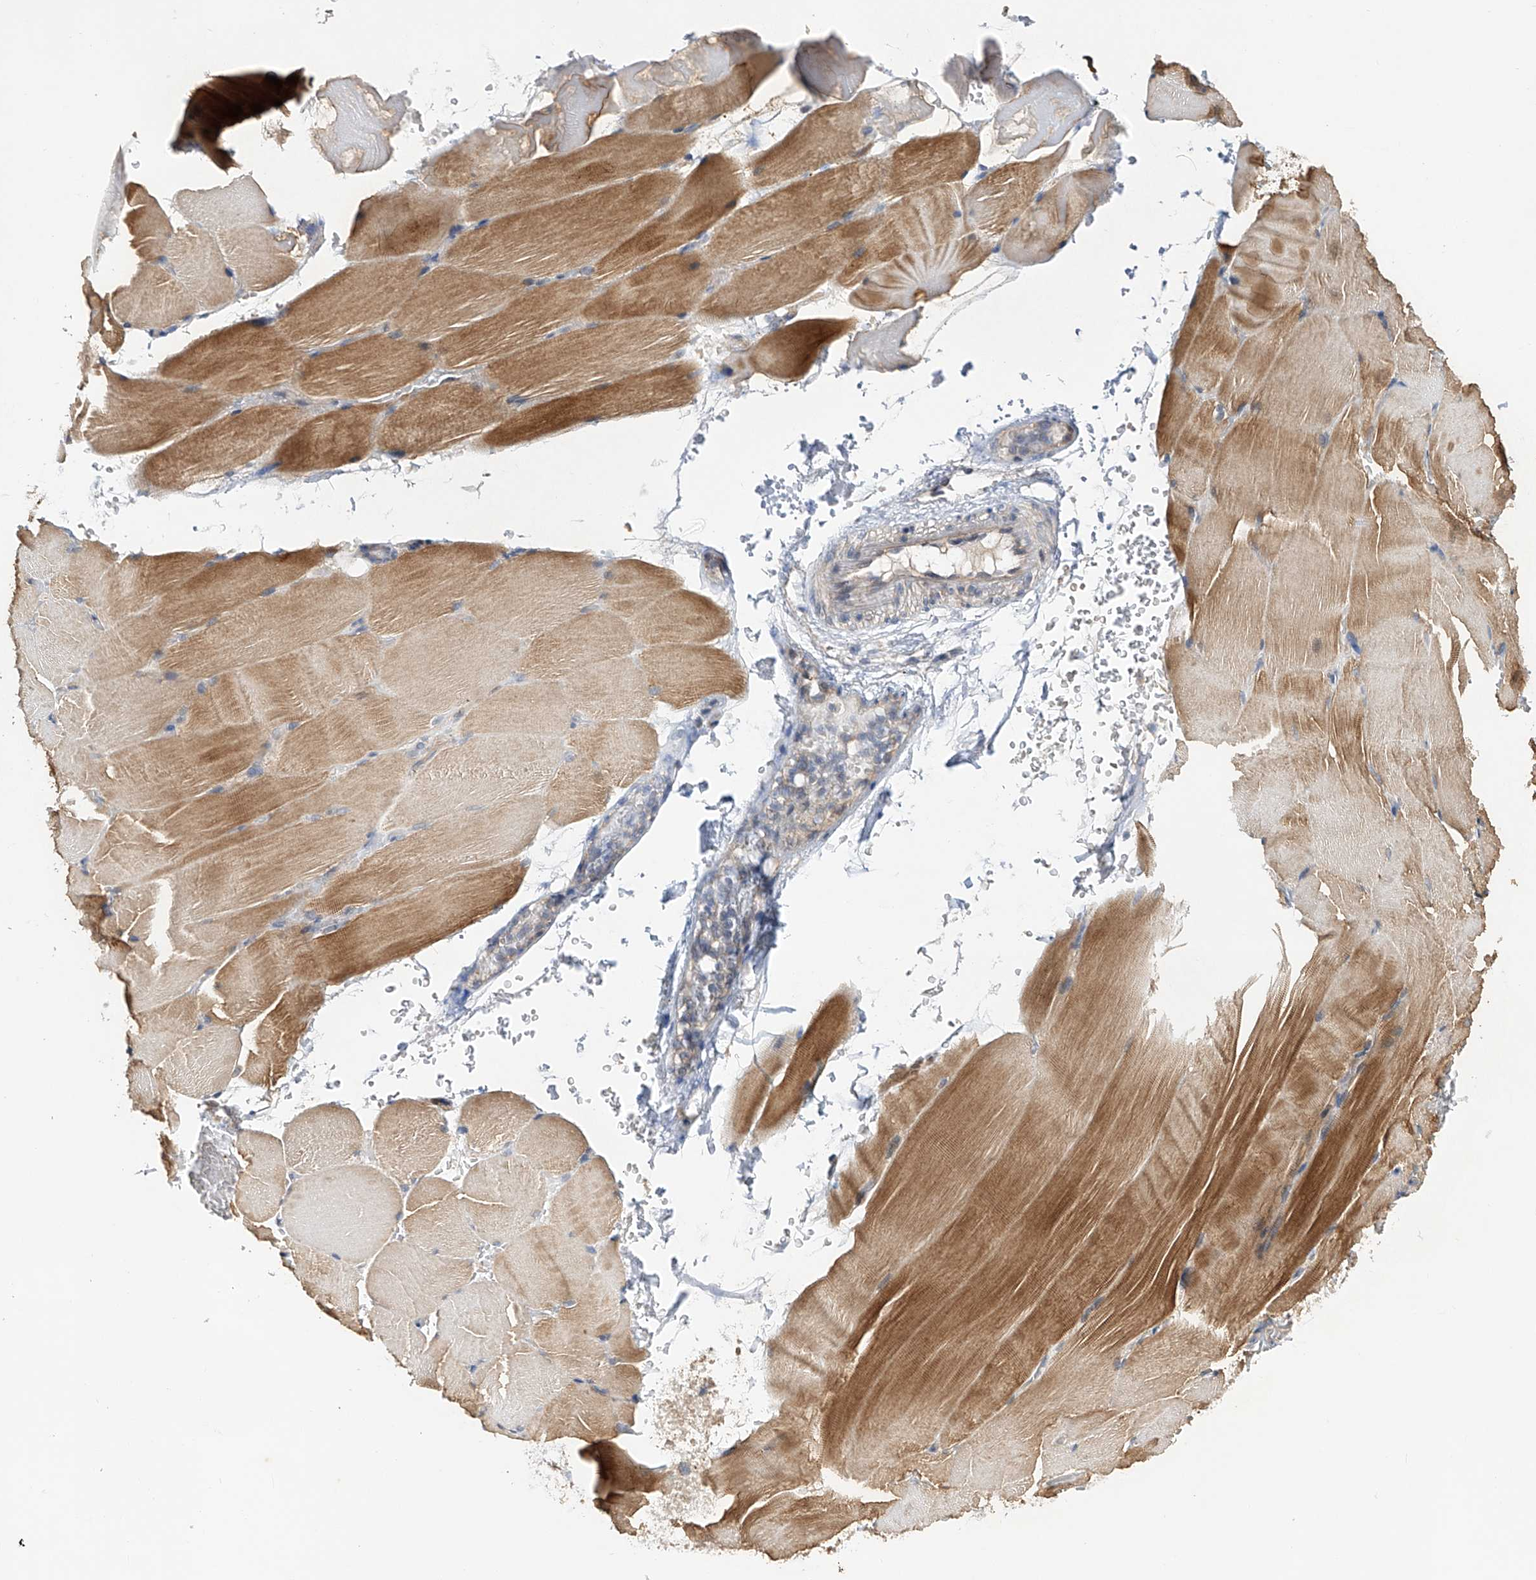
{"staining": {"intensity": "moderate", "quantity": "25%-75%", "location": "cytoplasmic/membranous"}, "tissue": "skeletal muscle", "cell_type": "Myocytes", "image_type": "normal", "snomed": [{"axis": "morphology", "description": "Normal tissue, NOS"}, {"axis": "topography", "description": "Skeletal muscle"}, {"axis": "topography", "description": "Parathyroid gland"}], "caption": "Normal skeletal muscle shows moderate cytoplasmic/membranous staining in about 25%-75% of myocytes, visualized by immunohistochemistry.", "gene": "USP45", "patient": {"sex": "female", "age": 37}}